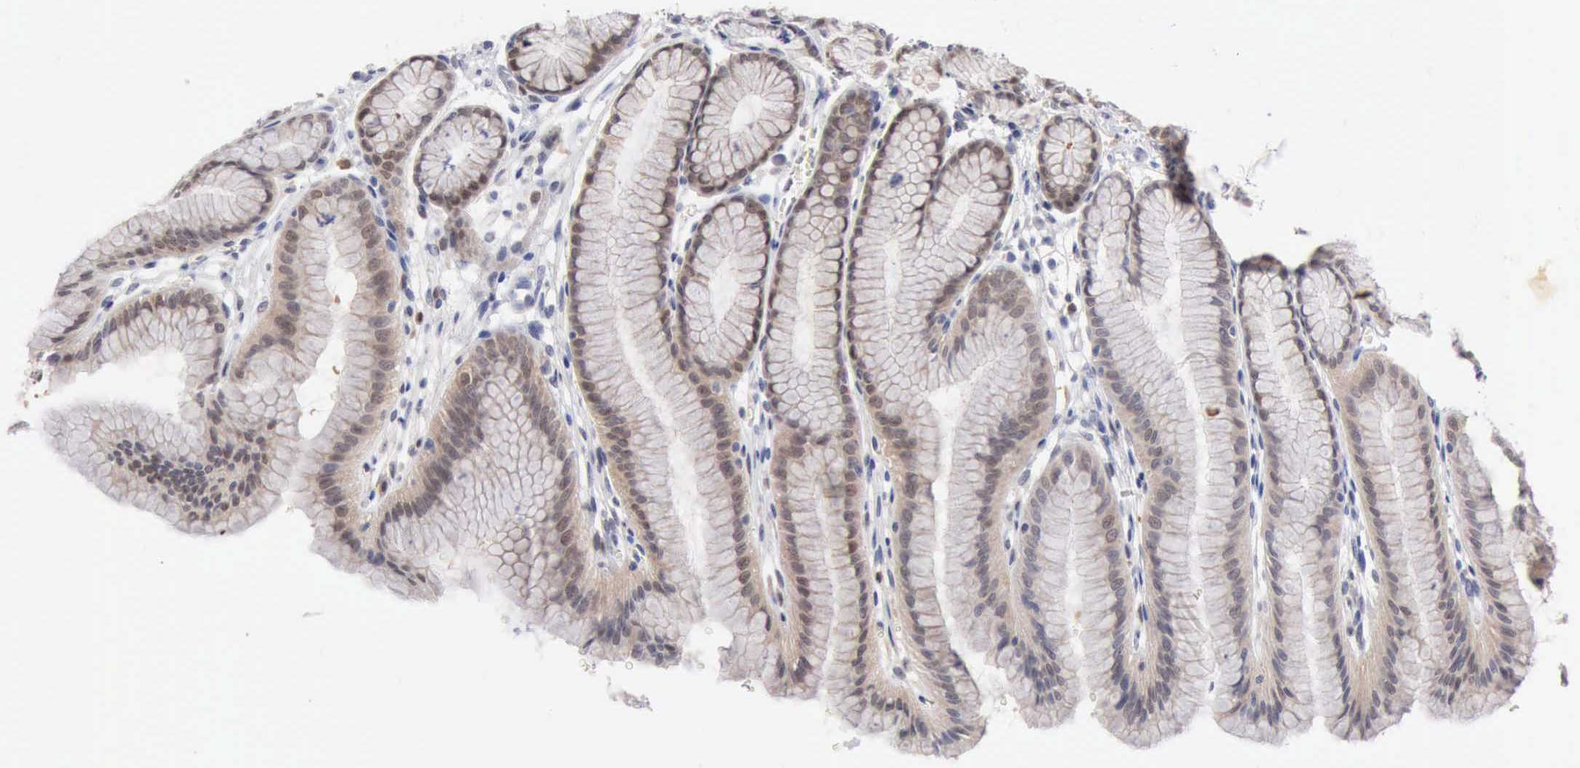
{"staining": {"intensity": "strong", "quantity": ">75%", "location": "cytoplasmic/membranous,nuclear"}, "tissue": "stomach", "cell_type": "Glandular cells", "image_type": "normal", "snomed": [{"axis": "morphology", "description": "Normal tissue, NOS"}, {"axis": "topography", "description": "Stomach"}], "caption": "Immunohistochemical staining of normal human stomach exhibits high levels of strong cytoplasmic/membranous,nuclear staining in about >75% of glandular cells.", "gene": "PTGR2", "patient": {"sex": "male", "age": 42}}